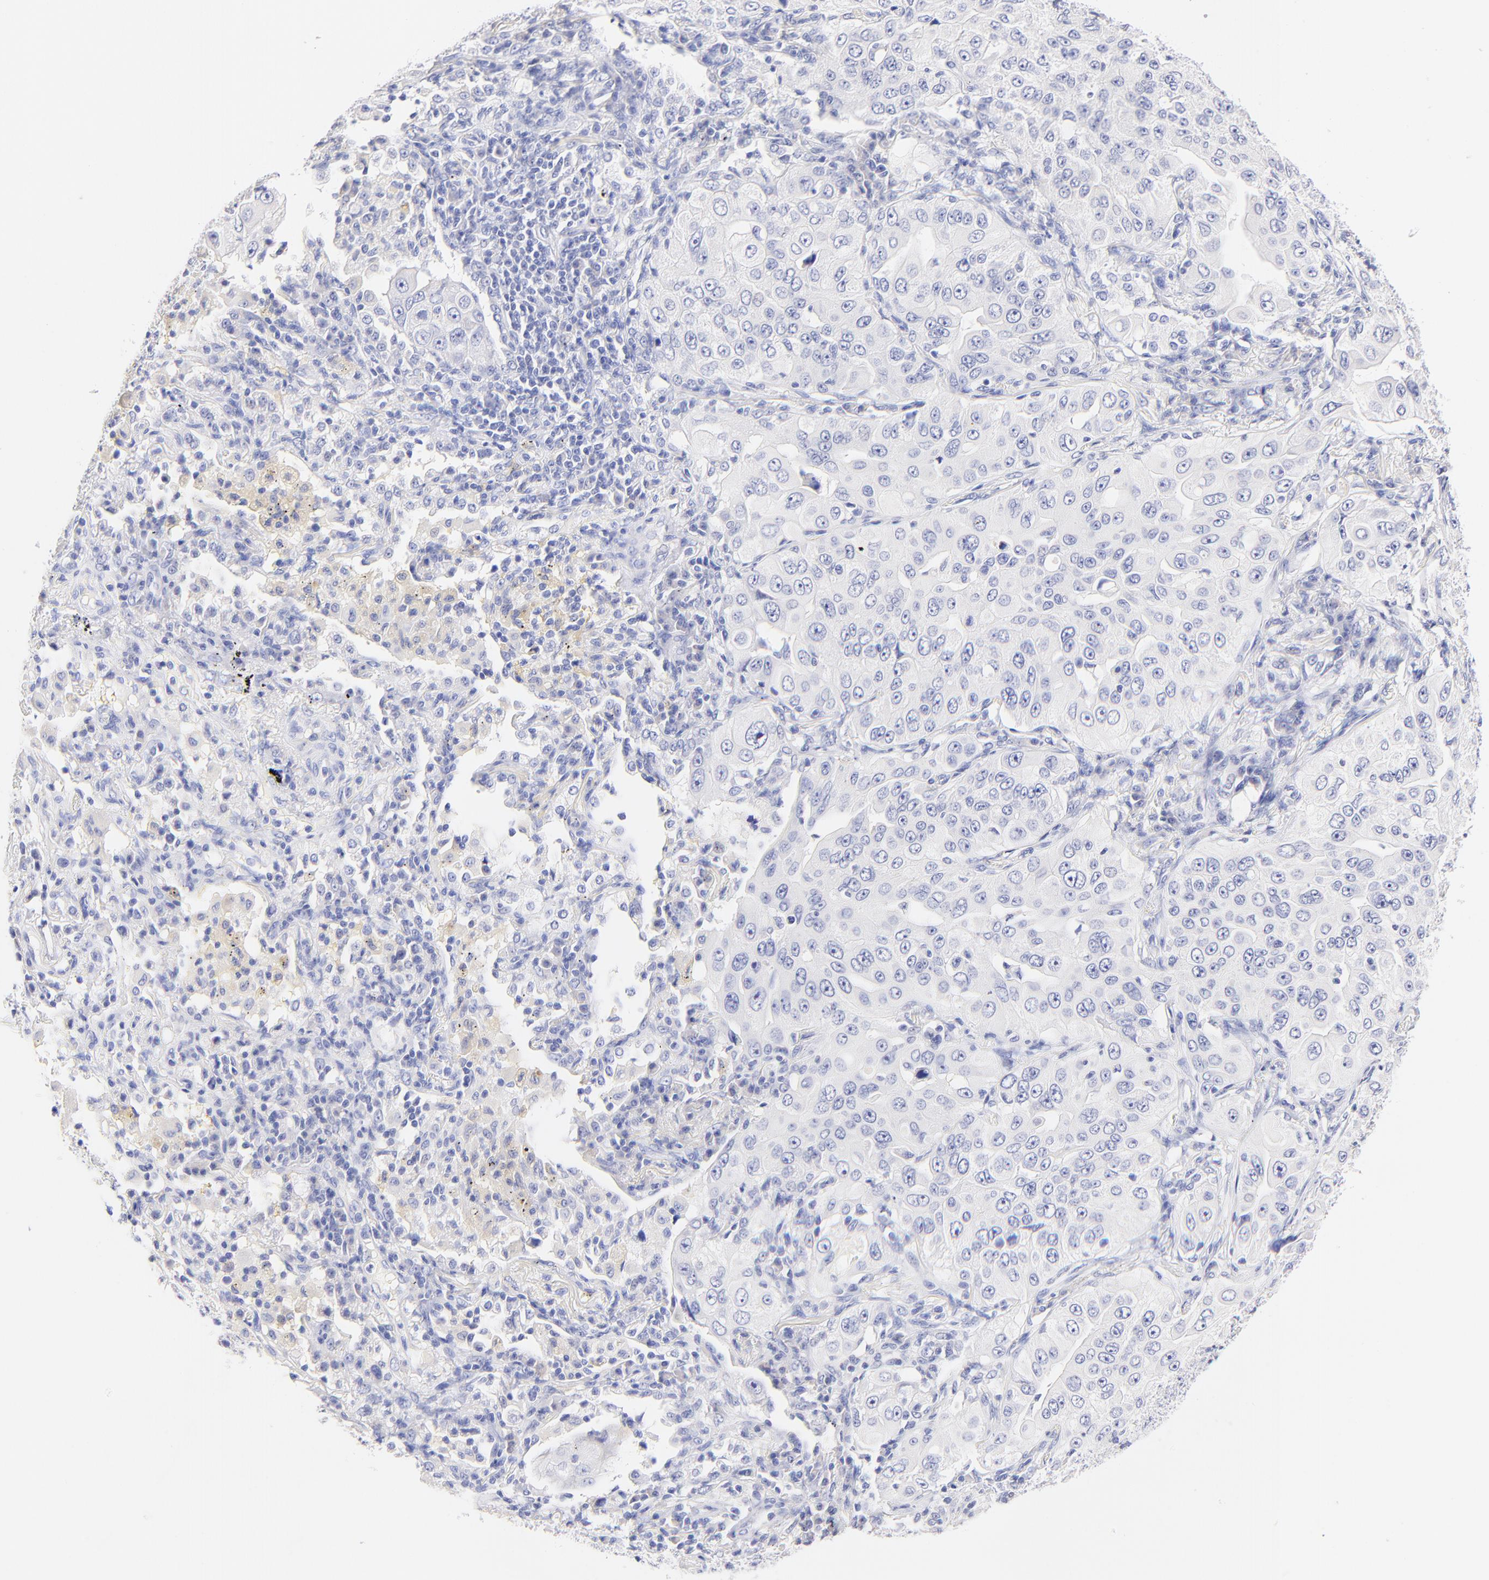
{"staining": {"intensity": "negative", "quantity": "none", "location": "none"}, "tissue": "lung cancer", "cell_type": "Tumor cells", "image_type": "cancer", "snomed": [{"axis": "morphology", "description": "Adenocarcinoma, NOS"}, {"axis": "topography", "description": "Lung"}], "caption": "This is an IHC histopathology image of lung cancer. There is no staining in tumor cells.", "gene": "RAB3A", "patient": {"sex": "male", "age": 84}}